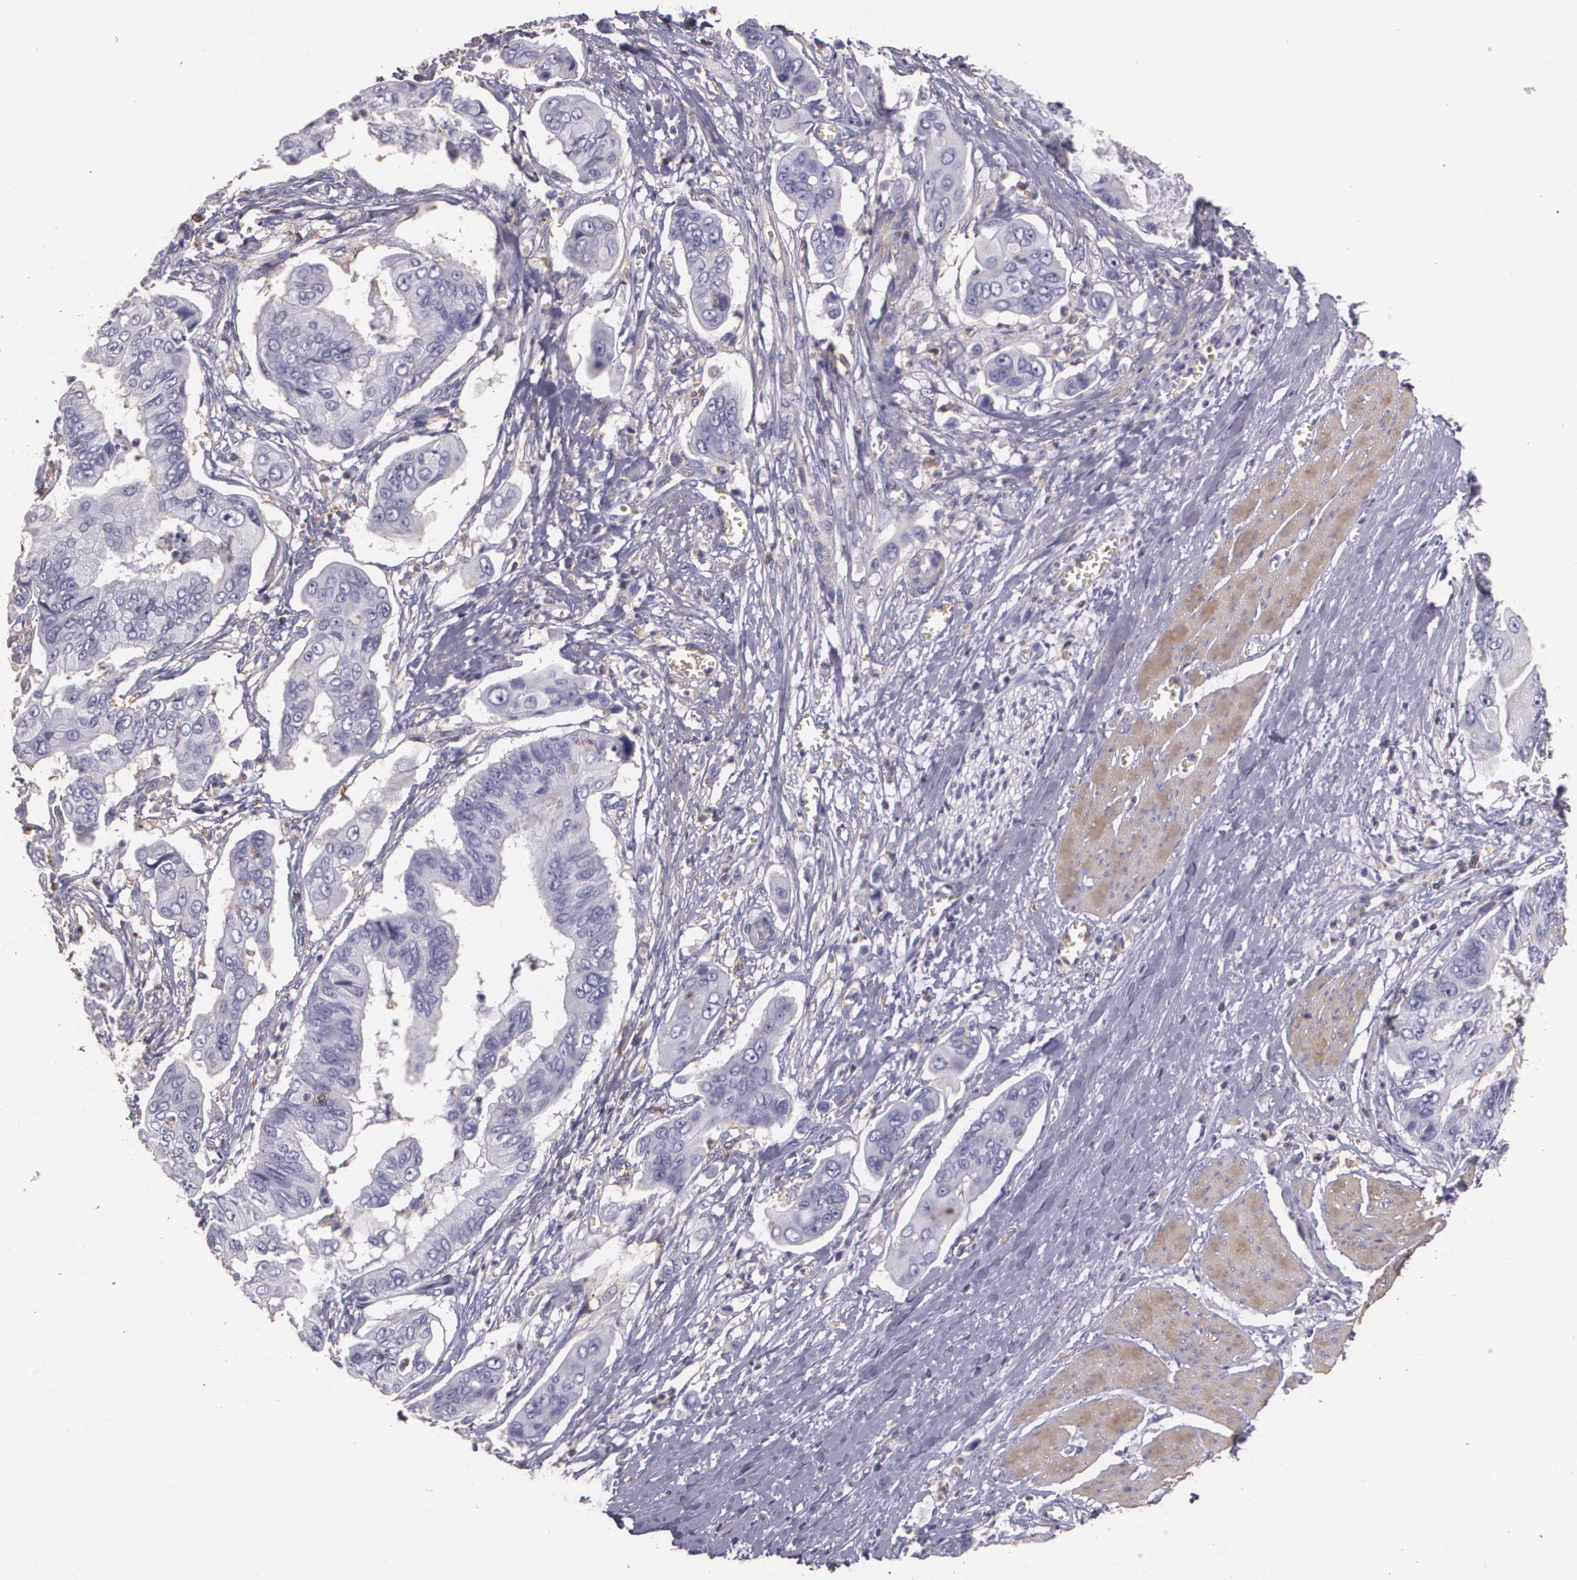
{"staining": {"intensity": "negative", "quantity": "none", "location": "none"}, "tissue": "stomach cancer", "cell_type": "Tumor cells", "image_type": "cancer", "snomed": [{"axis": "morphology", "description": "Adenocarcinoma, NOS"}, {"axis": "topography", "description": "Stomach, upper"}], "caption": "A high-resolution micrograph shows IHC staining of adenocarcinoma (stomach), which exhibits no significant positivity in tumor cells.", "gene": "TGFBR1", "patient": {"sex": "male", "age": 80}}